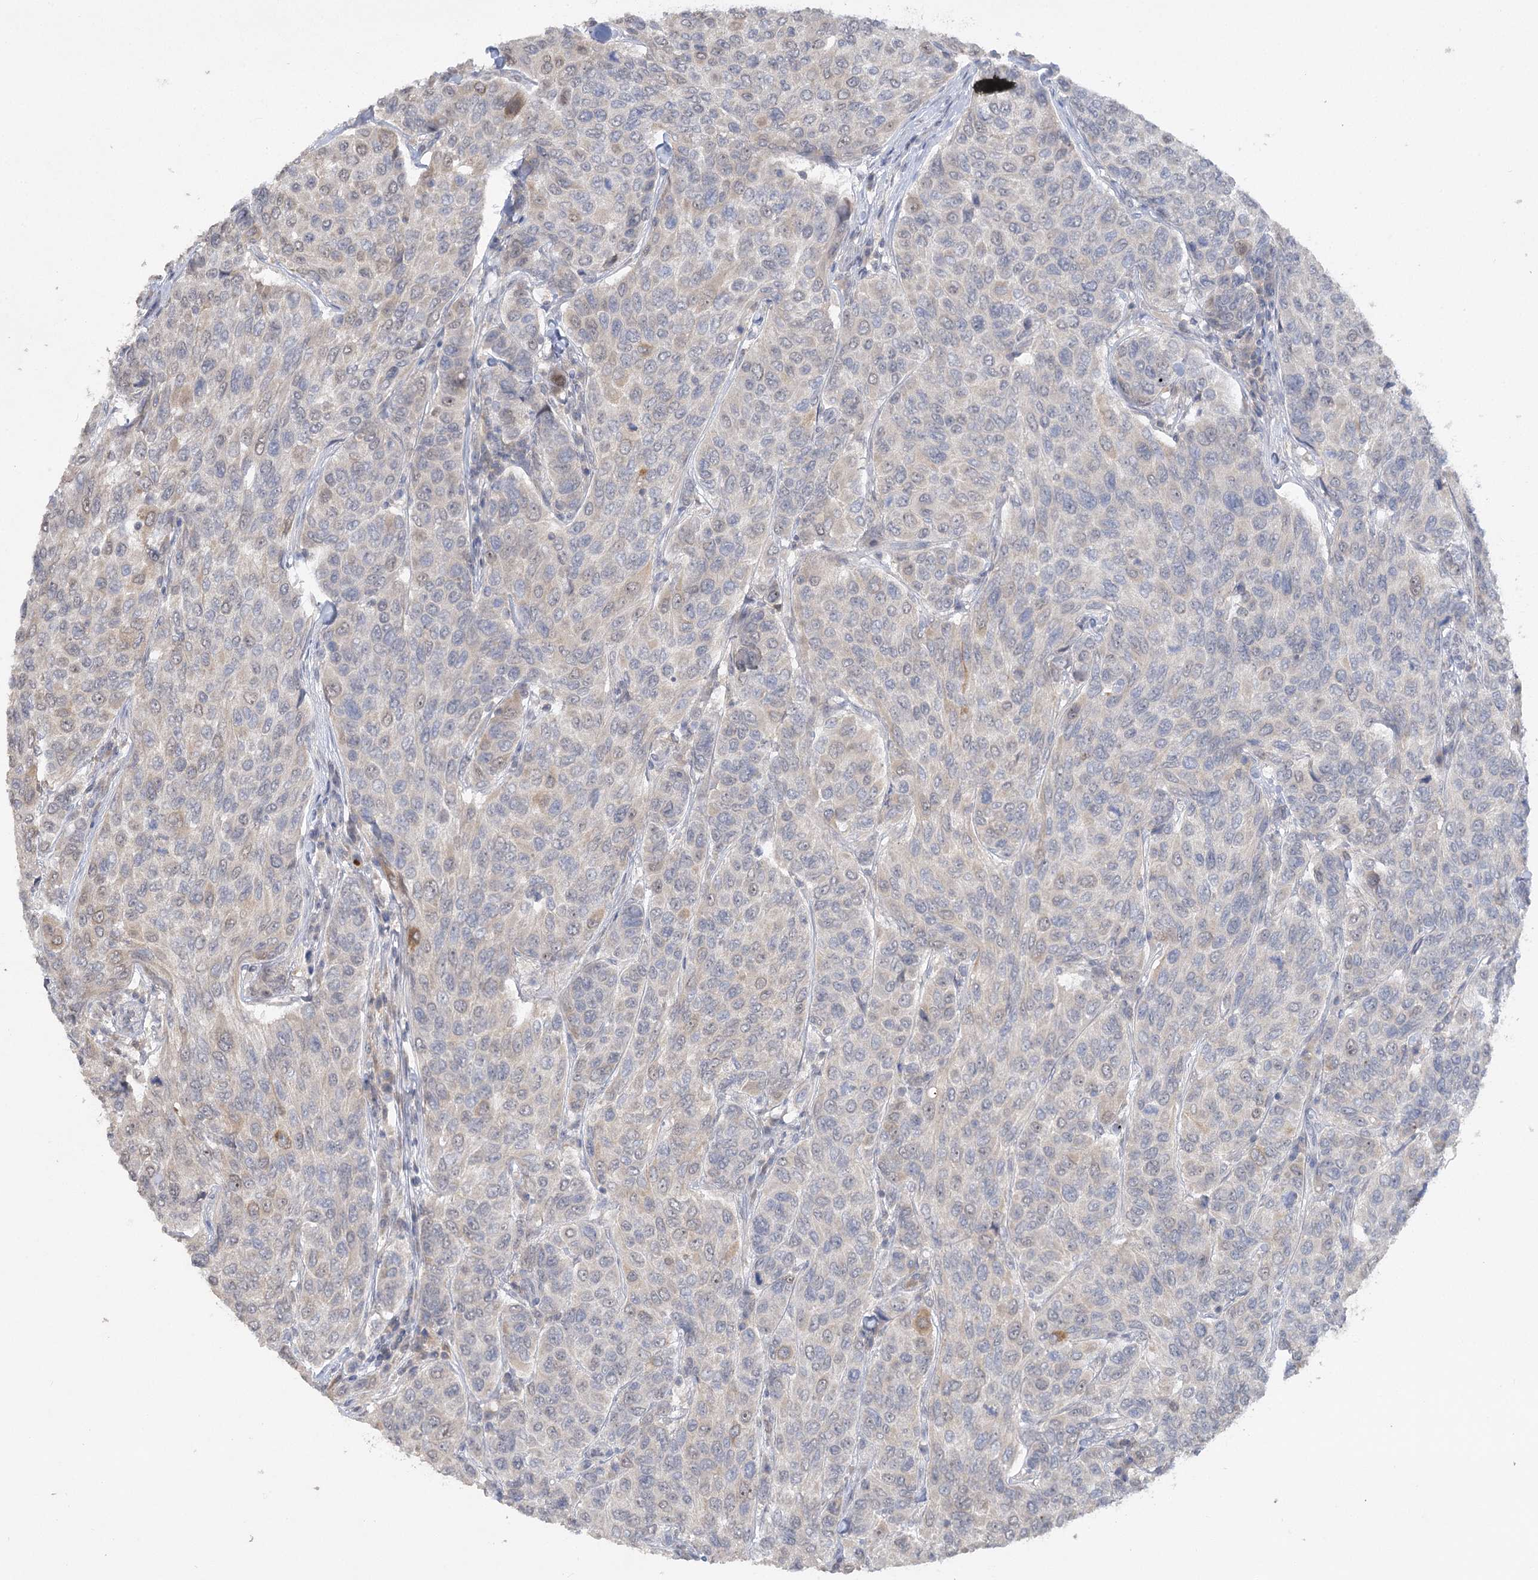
{"staining": {"intensity": "negative", "quantity": "none", "location": "none"}, "tissue": "breast cancer", "cell_type": "Tumor cells", "image_type": "cancer", "snomed": [{"axis": "morphology", "description": "Duct carcinoma"}, {"axis": "topography", "description": "Breast"}], "caption": "Tumor cells show no significant protein staining in invasive ductal carcinoma (breast).", "gene": "TRAF3IP1", "patient": {"sex": "female", "age": 55}}